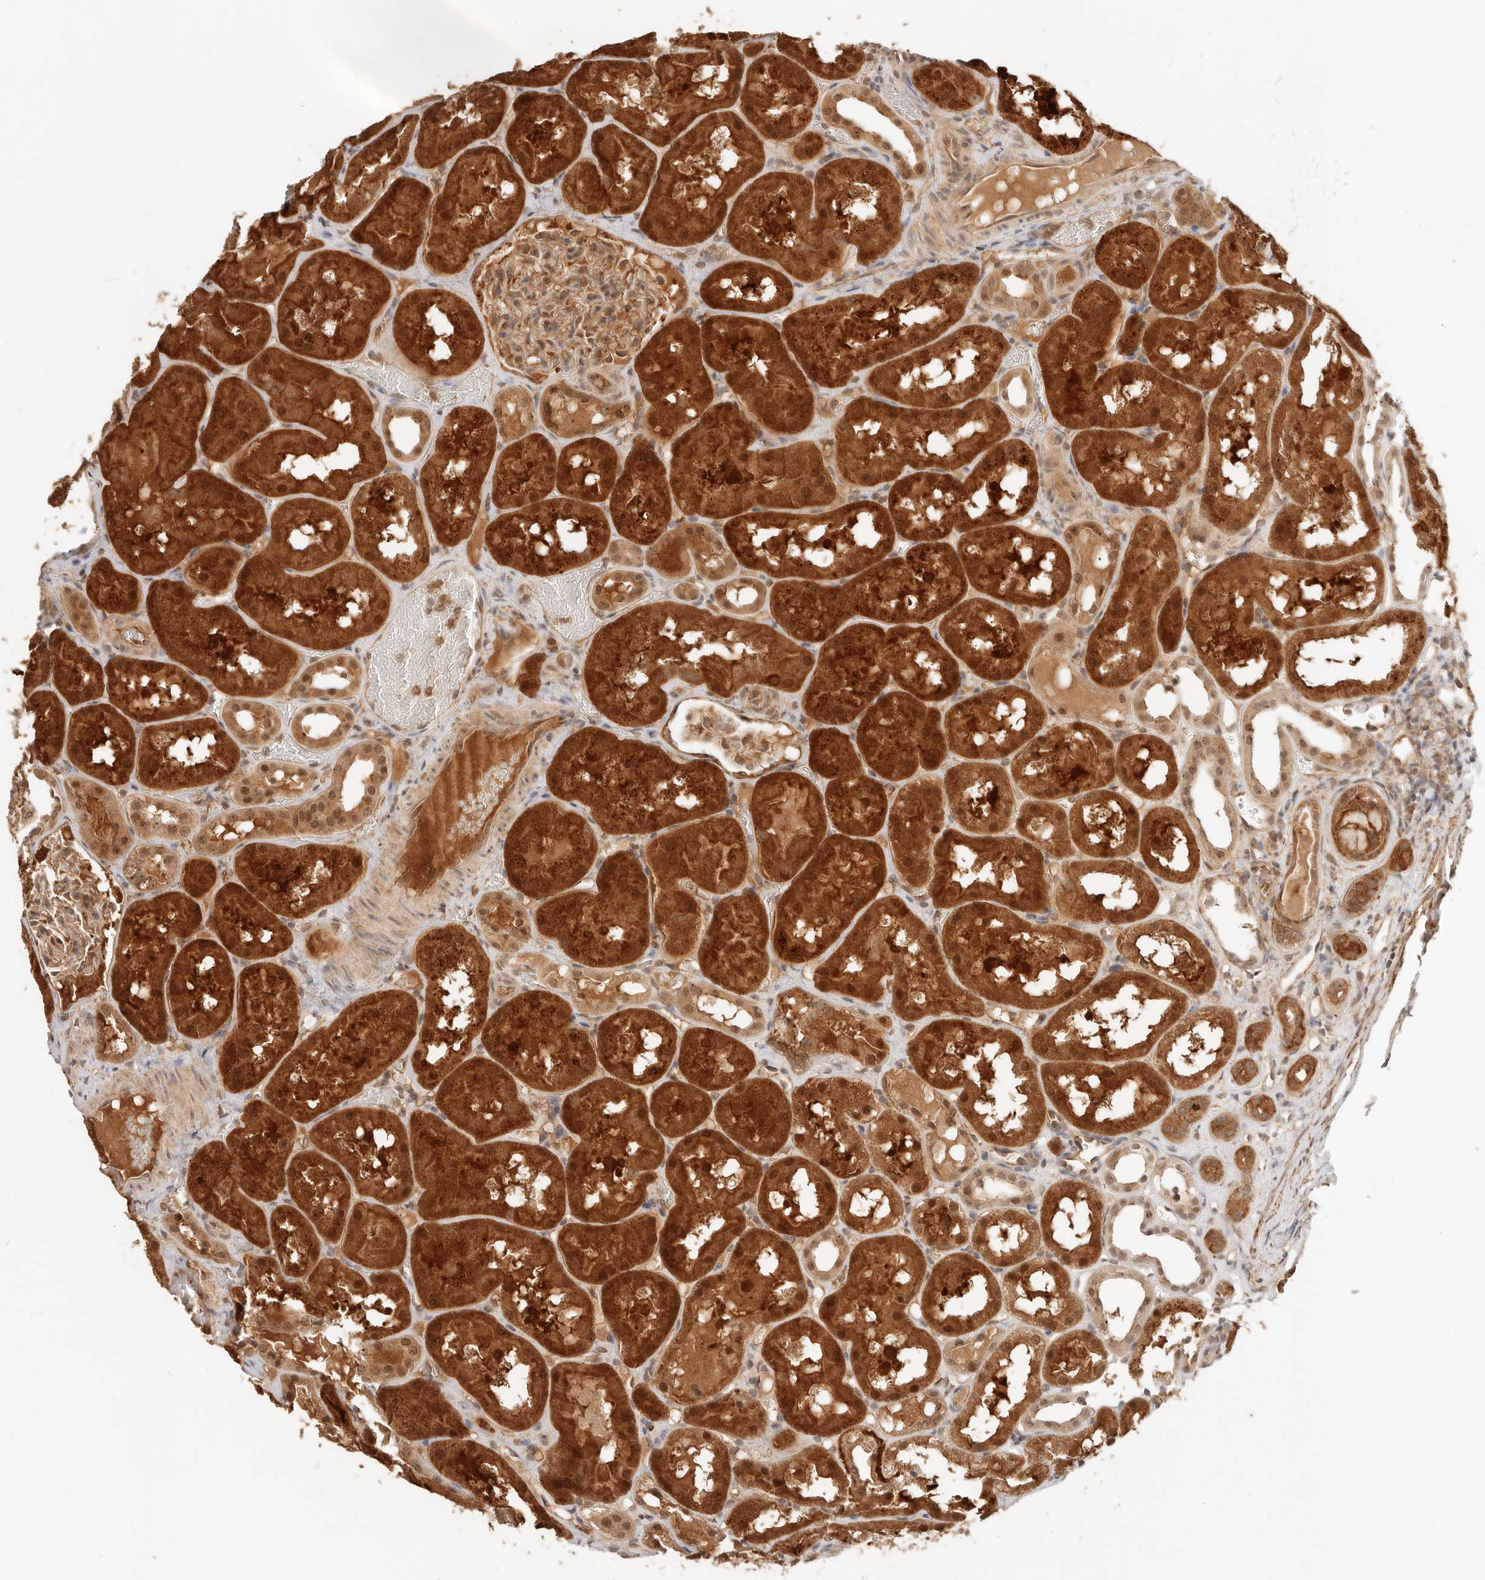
{"staining": {"intensity": "moderate", "quantity": ">75%", "location": "cytoplasmic/membranous"}, "tissue": "kidney", "cell_type": "Cells in glomeruli", "image_type": "normal", "snomed": [{"axis": "morphology", "description": "Normal tissue, NOS"}, {"axis": "topography", "description": "Kidney"}, {"axis": "topography", "description": "Urinary bladder"}], "caption": "IHC of unremarkable kidney demonstrates medium levels of moderate cytoplasmic/membranous staining in approximately >75% of cells in glomeruli. (Stains: DAB in brown, nuclei in blue, Microscopy: brightfield microscopy at high magnification).", "gene": "HEXD", "patient": {"sex": "male", "age": 16}}